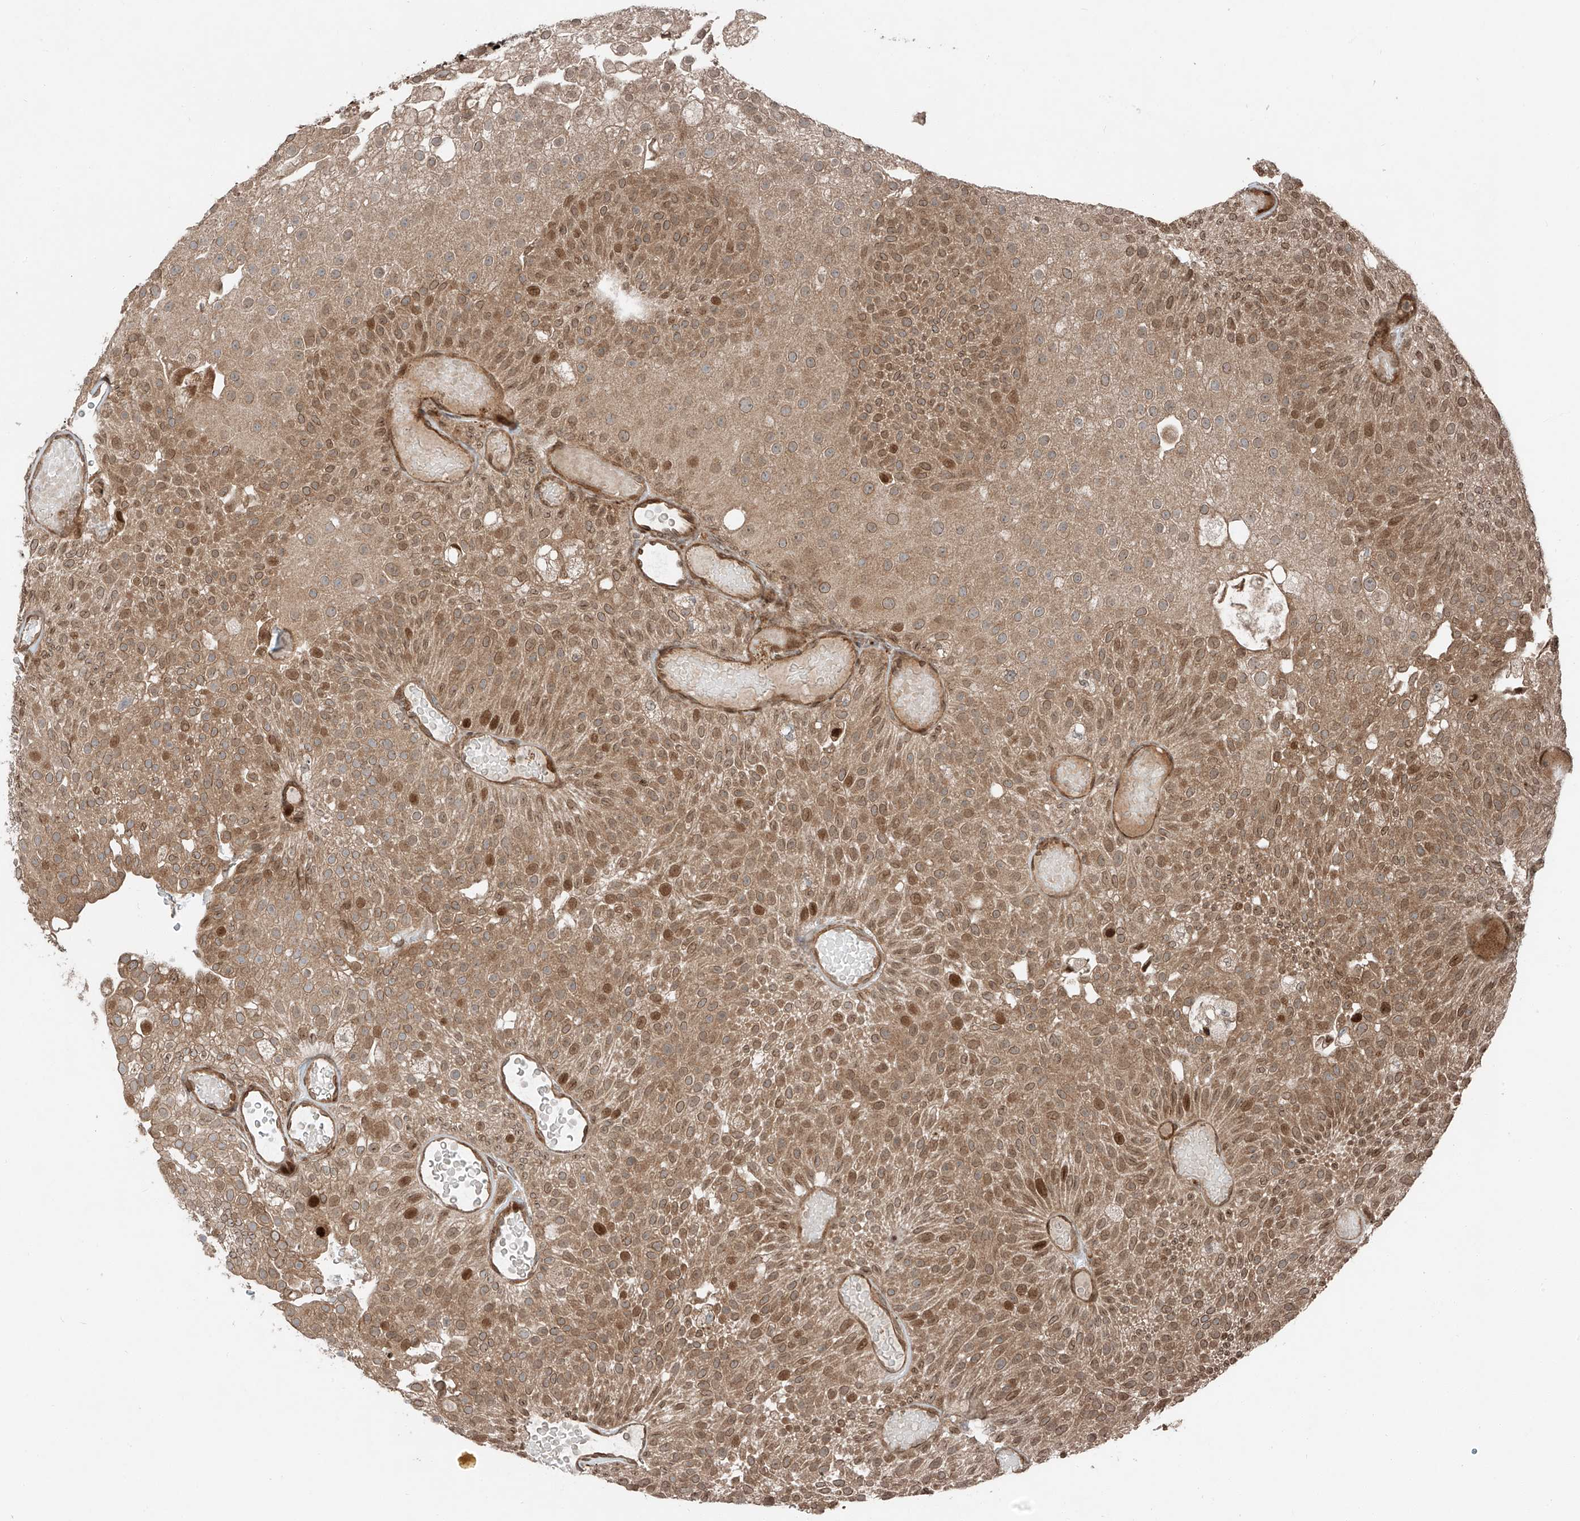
{"staining": {"intensity": "moderate", "quantity": ">75%", "location": "cytoplasmic/membranous,nuclear"}, "tissue": "urothelial cancer", "cell_type": "Tumor cells", "image_type": "cancer", "snomed": [{"axis": "morphology", "description": "Urothelial carcinoma, Low grade"}, {"axis": "topography", "description": "Urinary bladder"}], "caption": "Moderate cytoplasmic/membranous and nuclear staining is seen in about >75% of tumor cells in urothelial carcinoma (low-grade). (DAB IHC, brown staining for protein, blue staining for nuclei).", "gene": "CEP162", "patient": {"sex": "male", "age": 78}}